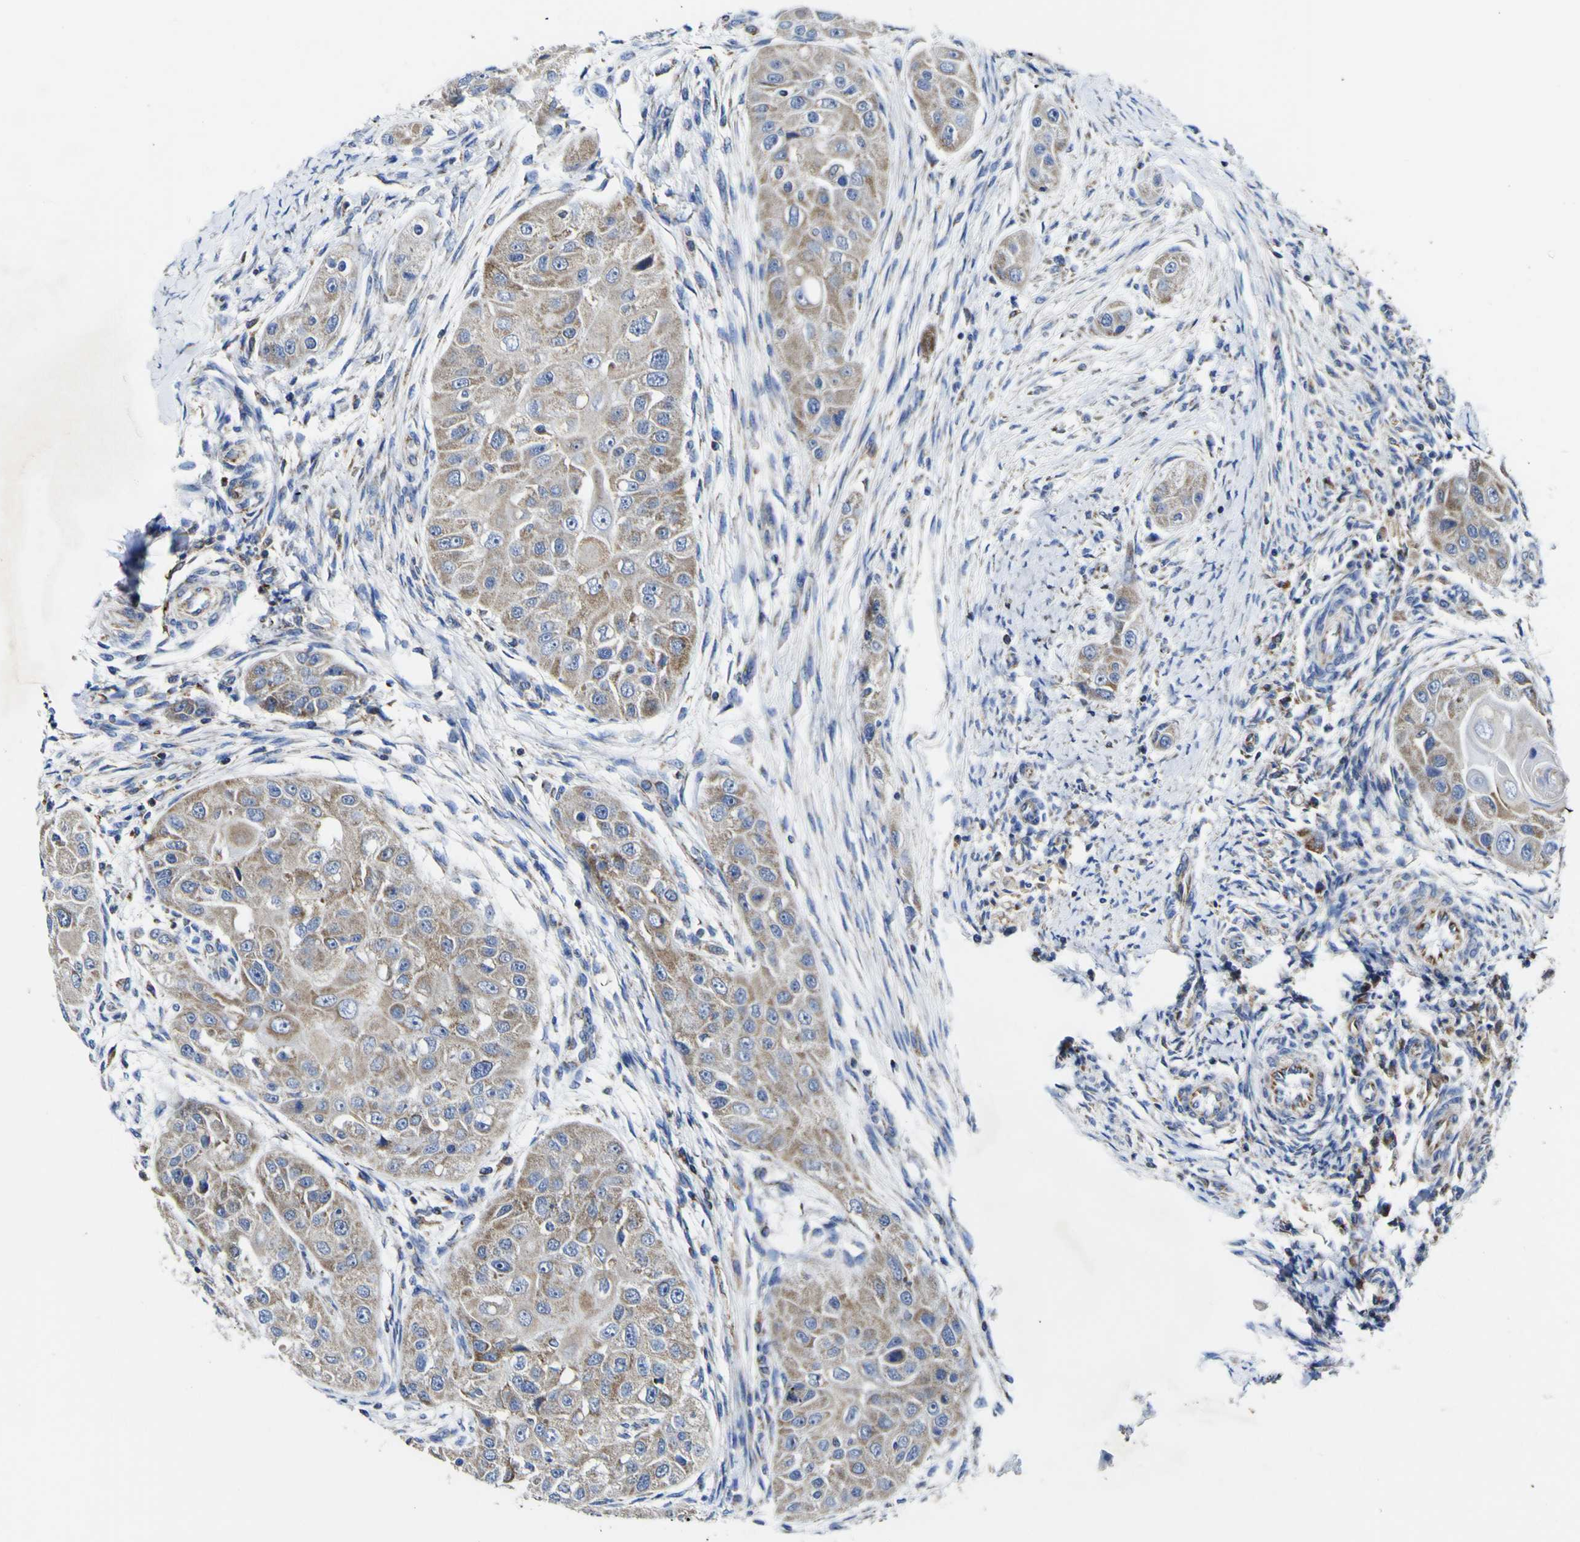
{"staining": {"intensity": "moderate", "quantity": ">75%", "location": "cytoplasmic/membranous"}, "tissue": "head and neck cancer", "cell_type": "Tumor cells", "image_type": "cancer", "snomed": [{"axis": "morphology", "description": "Normal tissue, NOS"}, {"axis": "morphology", "description": "Squamous cell carcinoma, NOS"}, {"axis": "topography", "description": "Skeletal muscle"}, {"axis": "topography", "description": "Head-Neck"}], "caption": "Tumor cells reveal medium levels of moderate cytoplasmic/membranous positivity in about >75% of cells in human head and neck cancer.", "gene": "CCDC90B", "patient": {"sex": "male", "age": 51}}